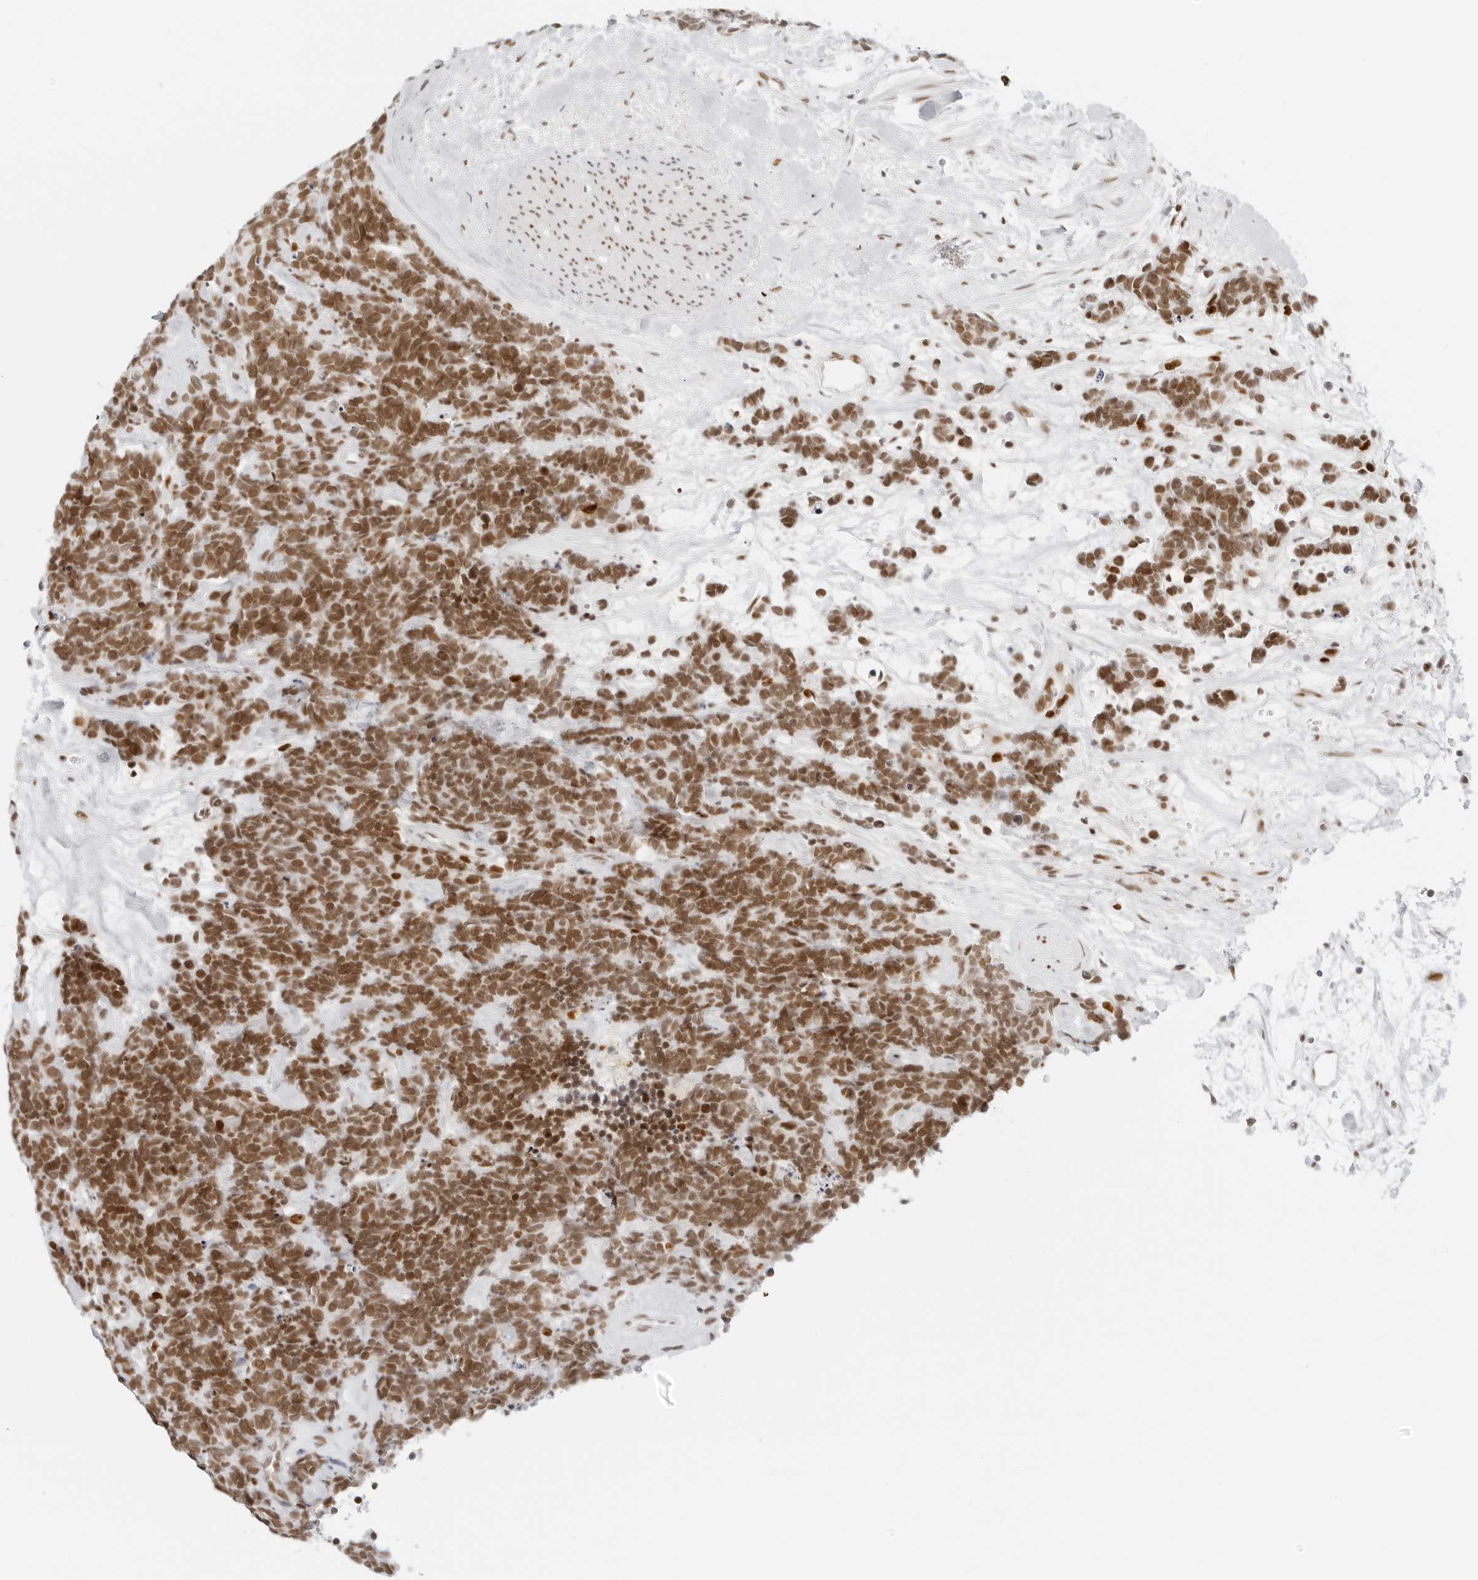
{"staining": {"intensity": "moderate", "quantity": ">75%", "location": "nuclear"}, "tissue": "carcinoid", "cell_type": "Tumor cells", "image_type": "cancer", "snomed": [{"axis": "morphology", "description": "Carcinoma, NOS"}, {"axis": "morphology", "description": "Carcinoid, malignant, NOS"}, {"axis": "topography", "description": "Urinary bladder"}], "caption": "Immunohistochemistry staining of carcinoid, which demonstrates medium levels of moderate nuclear positivity in approximately >75% of tumor cells indicating moderate nuclear protein staining. The staining was performed using DAB (3,3'-diaminobenzidine) (brown) for protein detection and nuclei were counterstained in hematoxylin (blue).", "gene": "RCC1", "patient": {"sex": "male", "age": 57}}